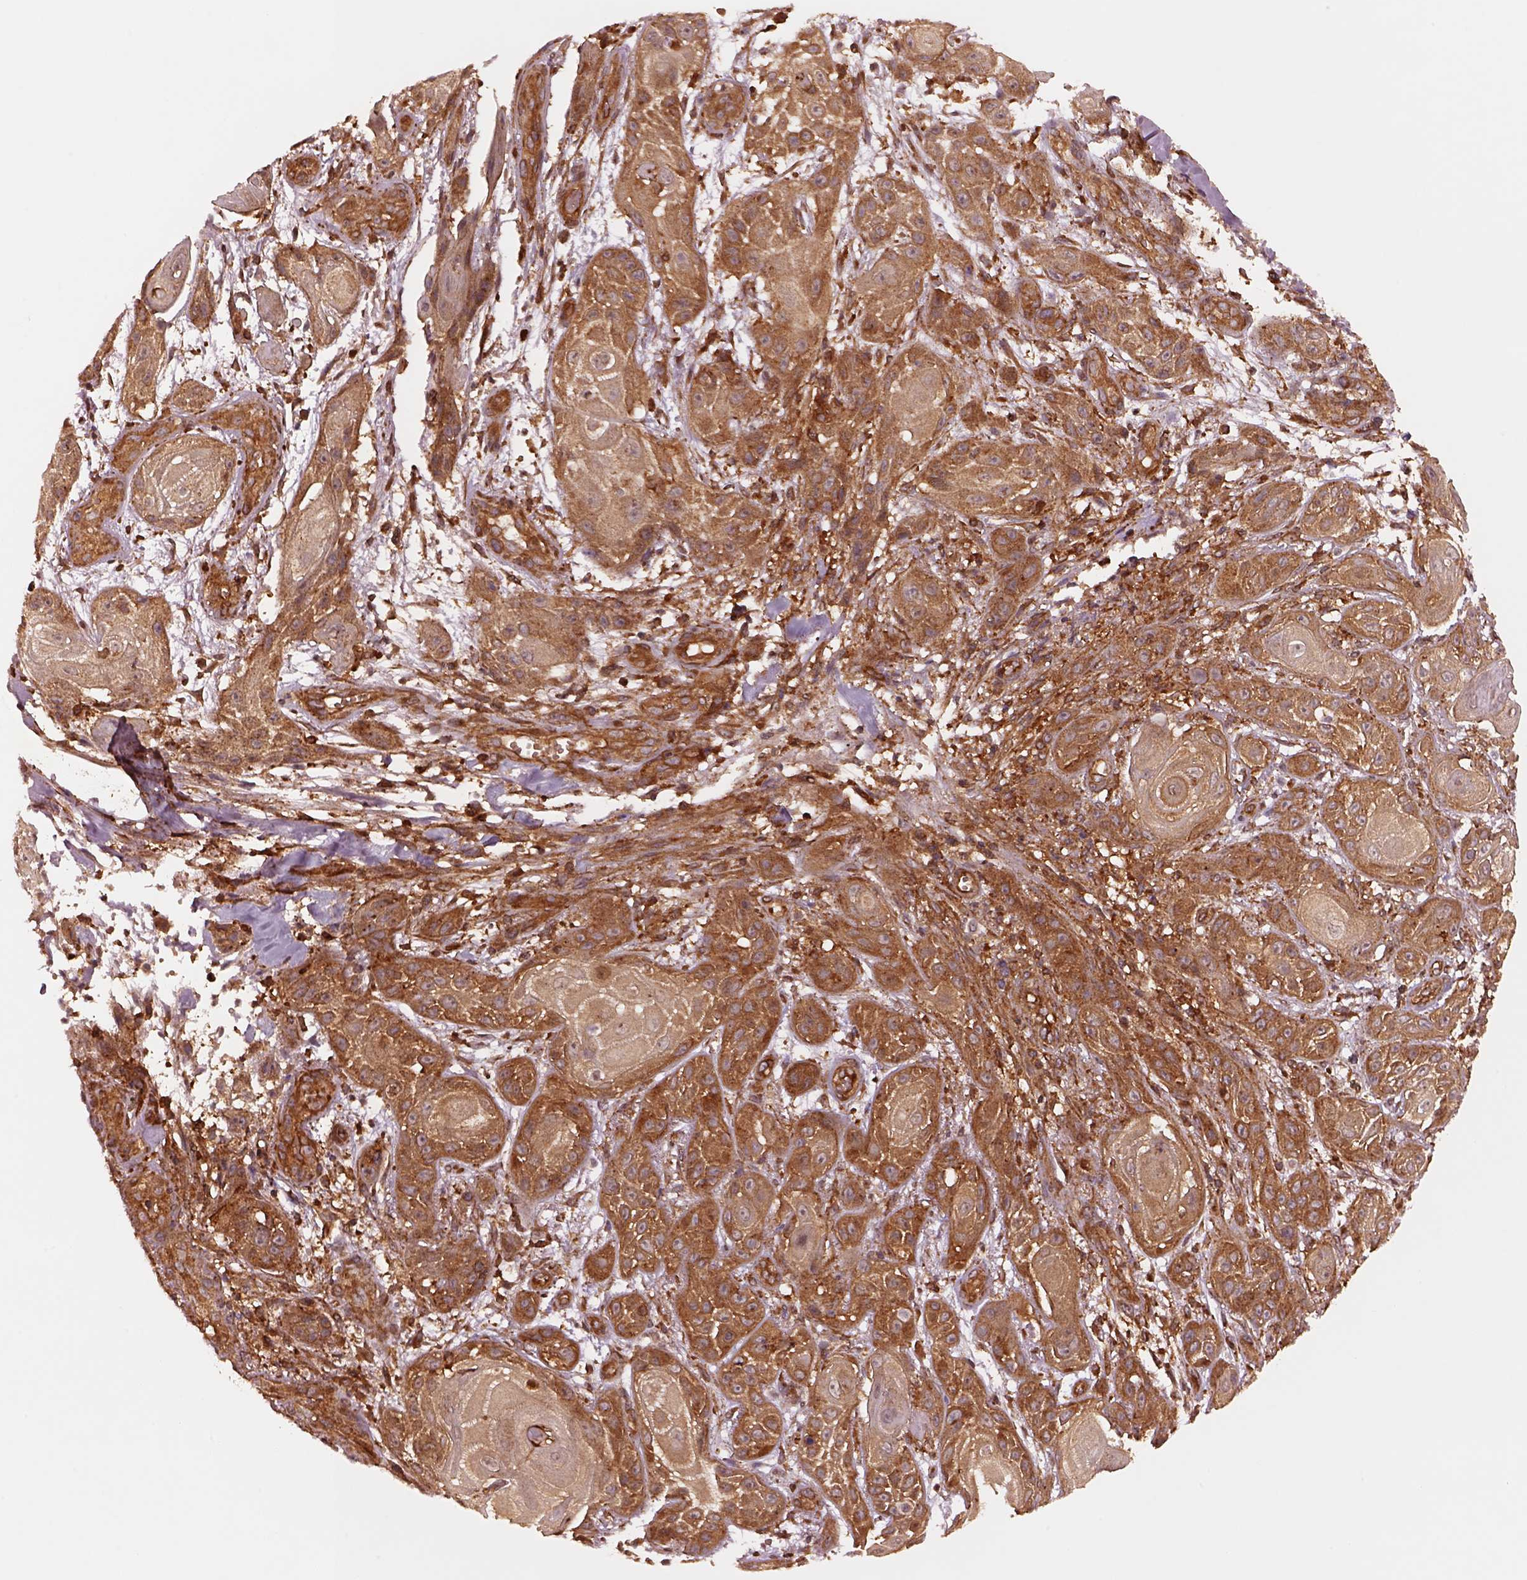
{"staining": {"intensity": "strong", "quantity": "25%-75%", "location": "cytoplasmic/membranous"}, "tissue": "skin cancer", "cell_type": "Tumor cells", "image_type": "cancer", "snomed": [{"axis": "morphology", "description": "Squamous cell carcinoma, NOS"}, {"axis": "topography", "description": "Skin"}], "caption": "The immunohistochemical stain shows strong cytoplasmic/membranous positivity in tumor cells of skin squamous cell carcinoma tissue.", "gene": "WASHC2A", "patient": {"sex": "male", "age": 62}}